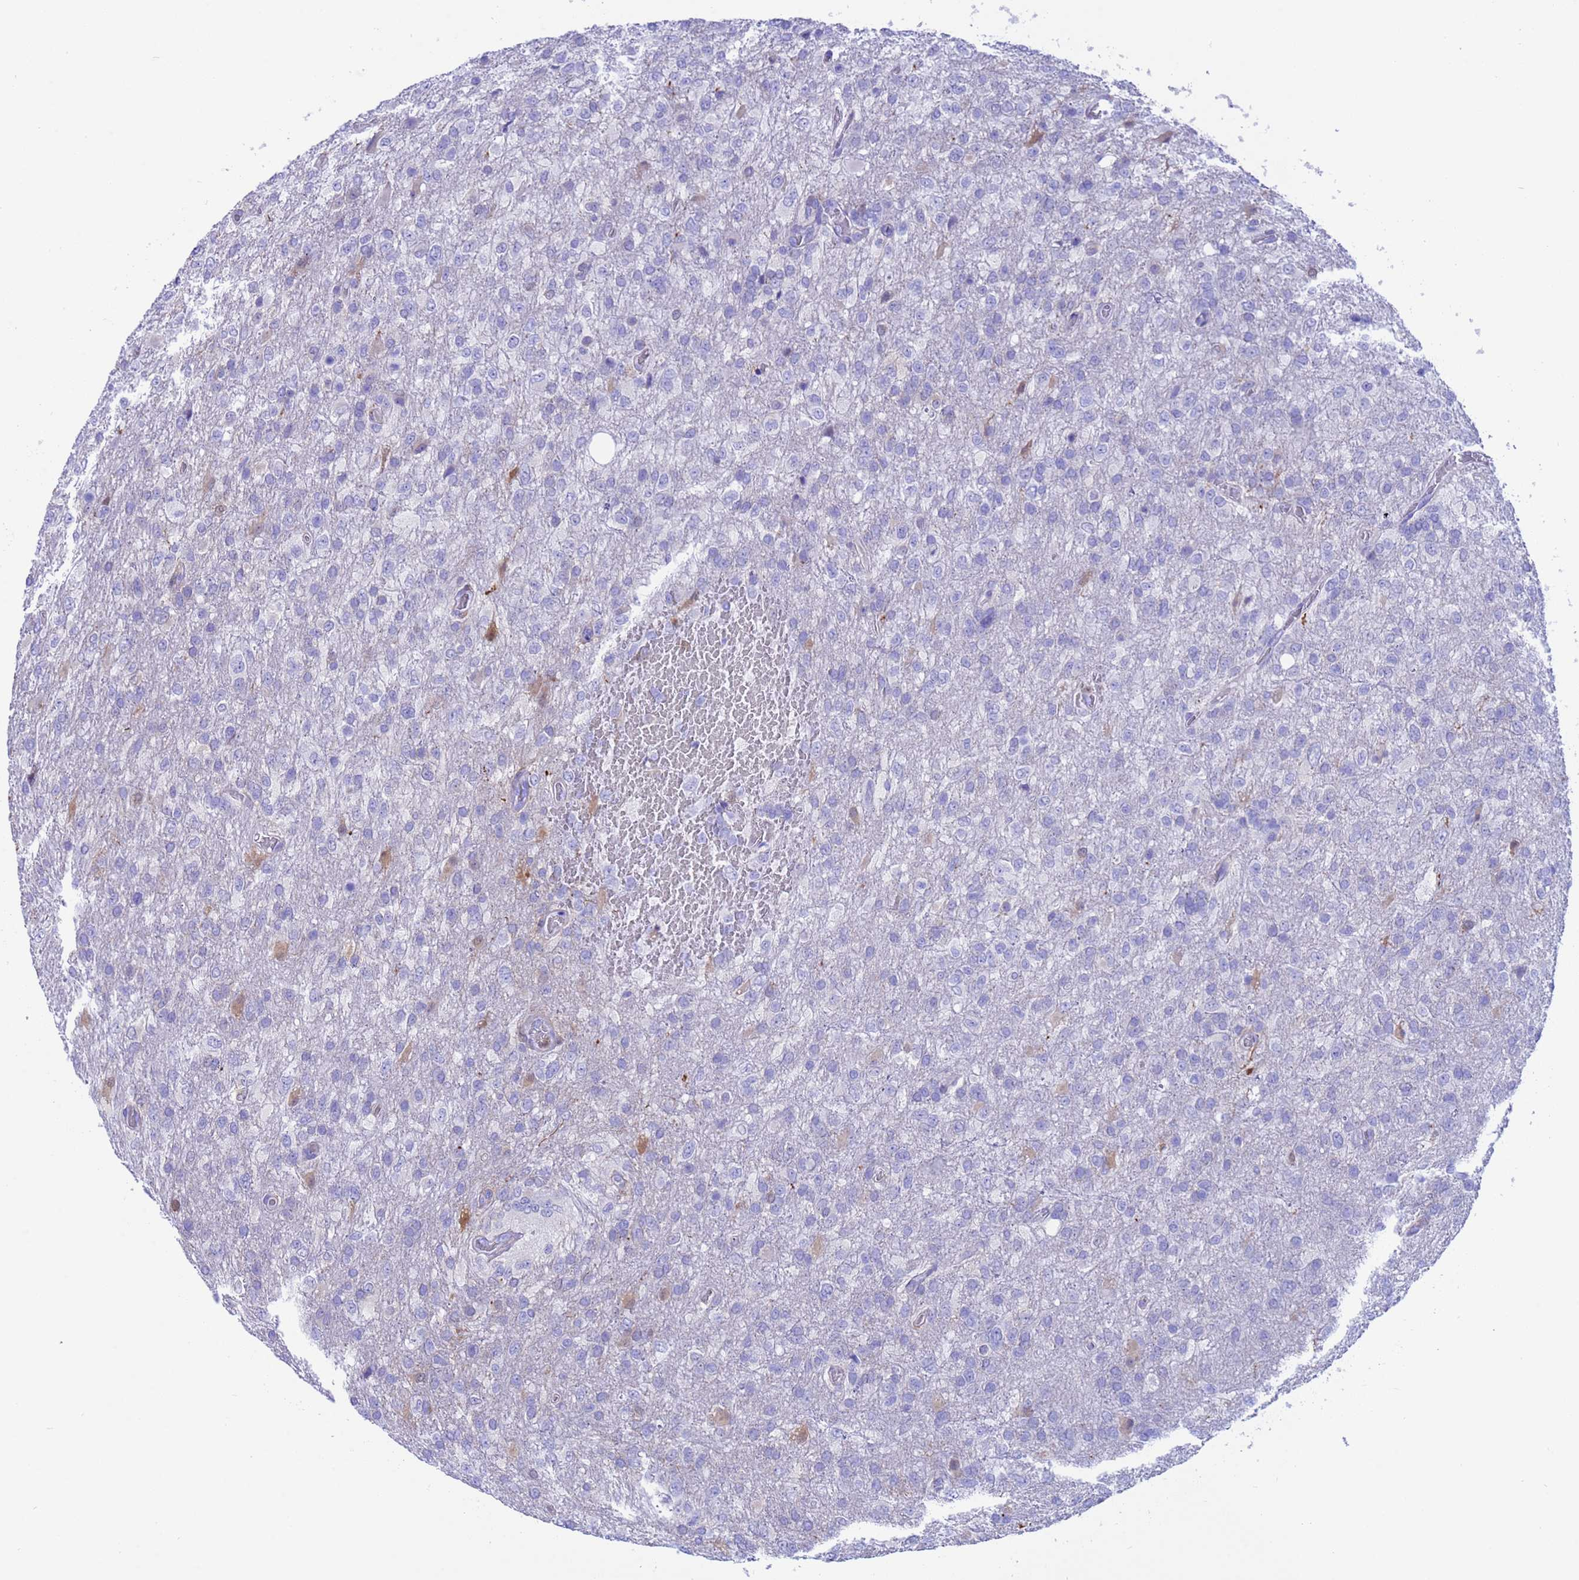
{"staining": {"intensity": "negative", "quantity": "none", "location": "none"}, "tissue": "glioma", "cell_type": "Tumor cells", "image_type": "cancer", "snomed": [{"axis": "morphology", "description": "Glioma, malignant, High grade"}, {"axis": "topography", "description": "Brain"}], "caption": "This image is of malignant glioma (high-grade) stained with immunohistochemistry to label a protein in brown with the nuclei are counter-stained blue. There is no positivity in tumor cells. (Immunohistochemistry, brightfield microscopy, high magnification).", "gene": "C6orf47", "patient": {"sex": "female", "age": 74}}